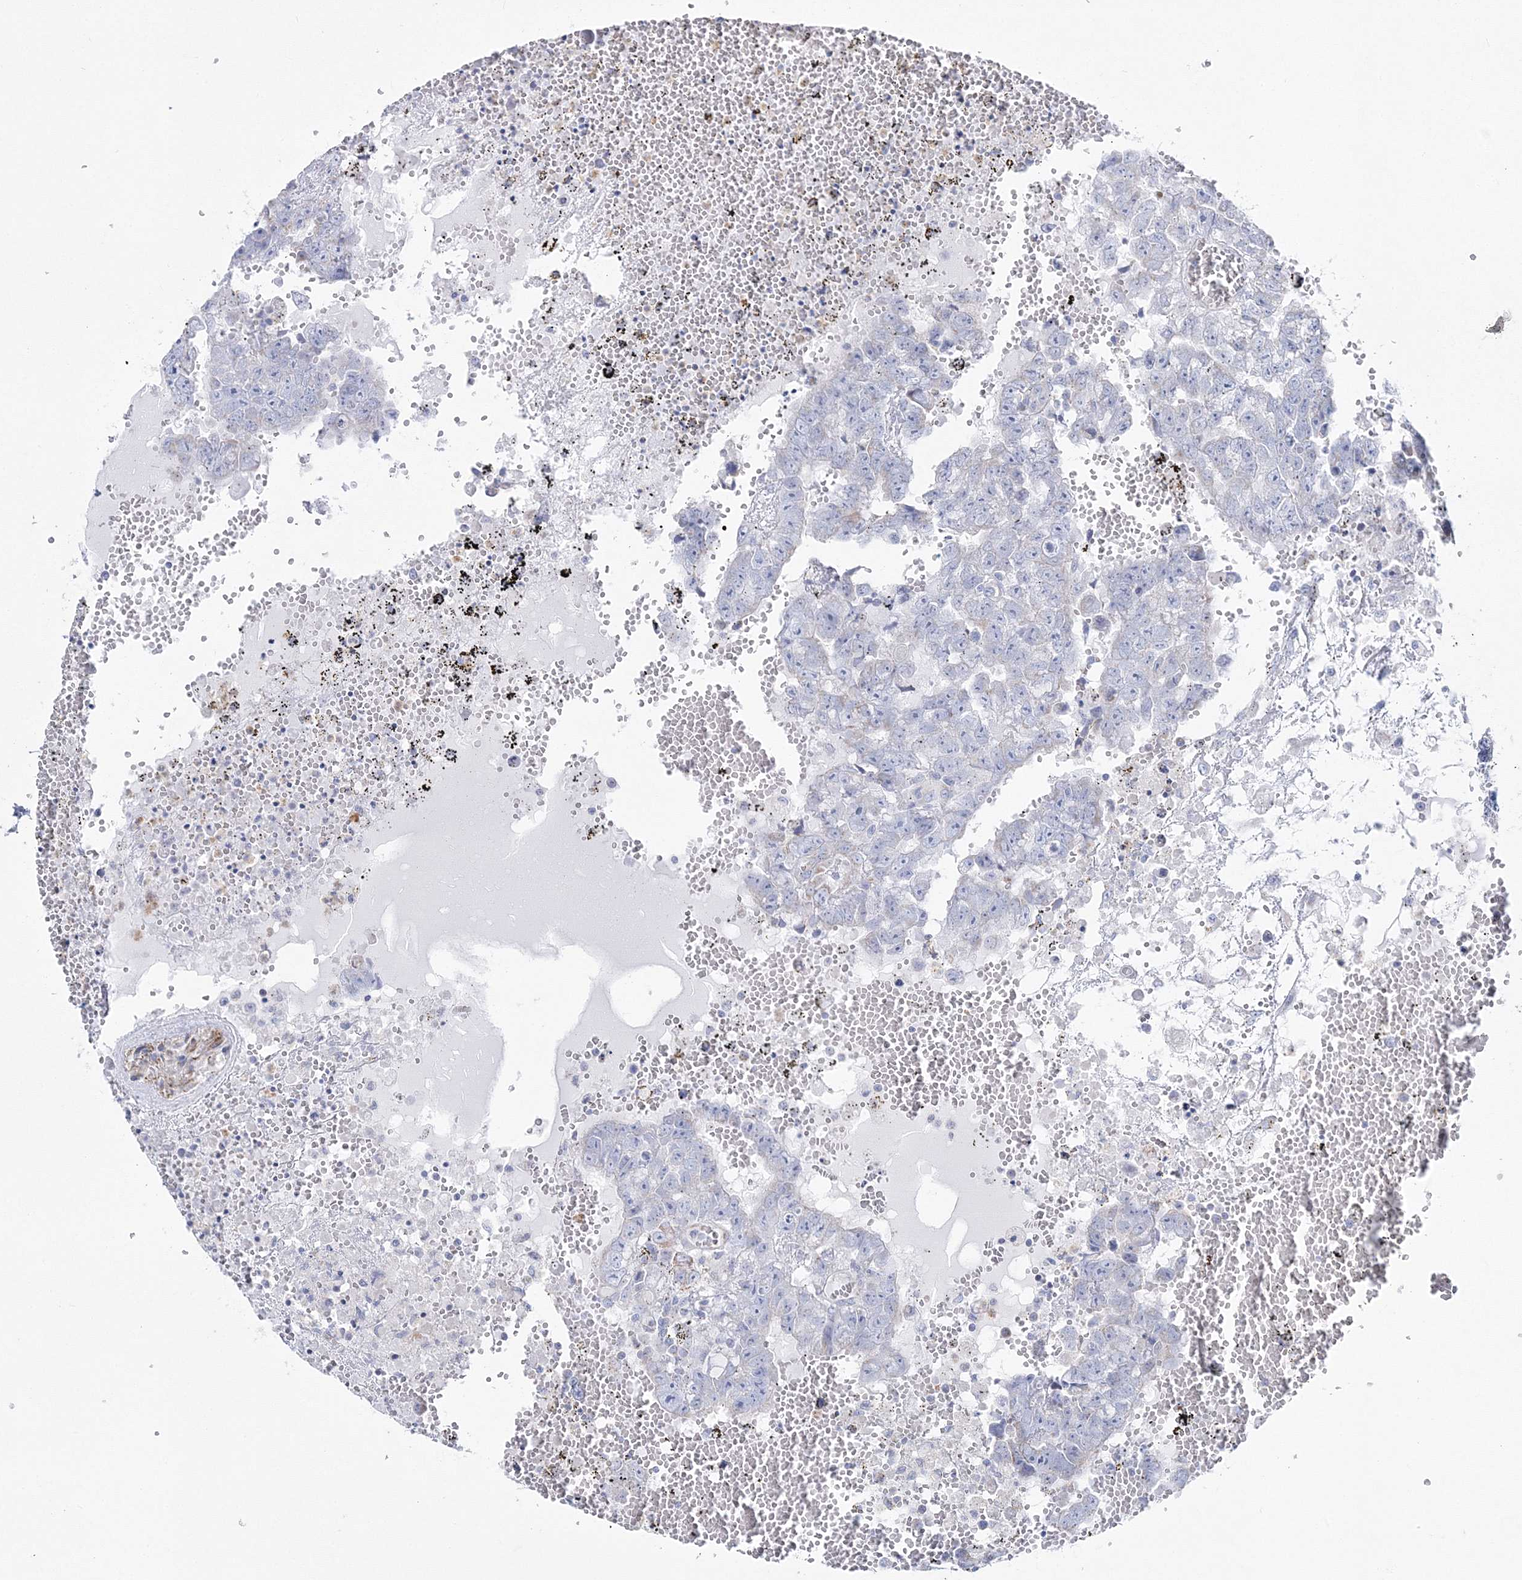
{"staining": {"intensity": "negative", "quantity": "none", "location": "none"}, "tissue": "testis cancer", "cell_type": "Tumor cells", "image_type": "cancer", "snomed": [{"axis": "morphology", "description": "Carcinoma, Embryonal, NOS"}, {"axis": "topography", "description": "Testis"}], "caption": "Embryonal carcinoma (testis) was stained to show a protein in brown. There is no significant expression in tumor cells.", "gene": "HIBCH", "patient": {"sex": "male", "age": 25}}